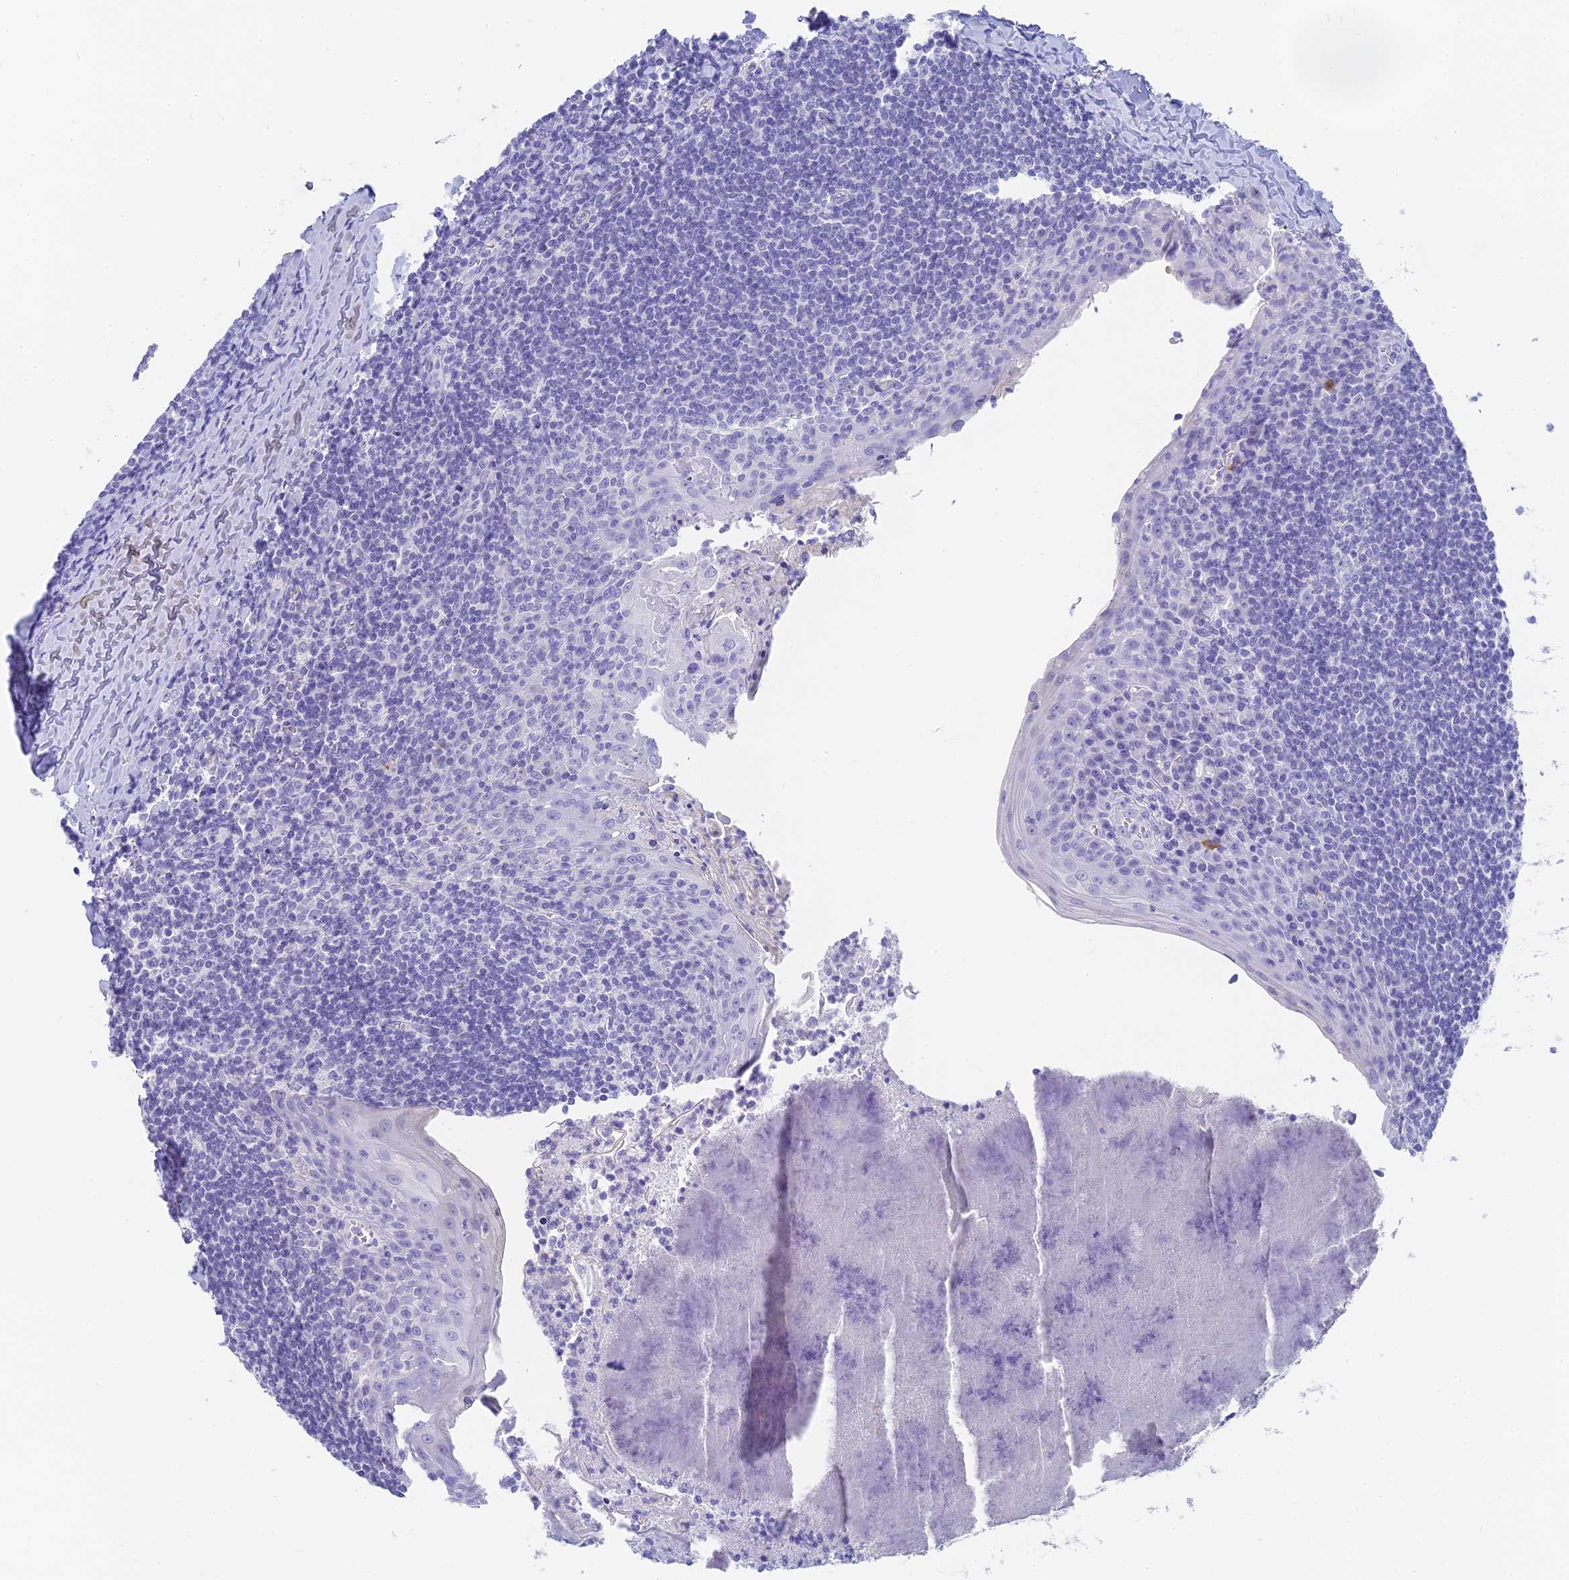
{"staining": {"intensity": "negative", "quantity": "none", "location": "none"}, "tissue": "tonsil", "cell_type": "Germinal center cells", "image_type": "normal", "snomed": [{"axis": "morphology", "description": "Normal tissue, NOS"}, {"axis": "topography", "description": "Tonsil"}], "caption": "The immunohistochemistry (IHC) histopathology image has no significant positivity in germinal center cells of tonsil. (Immunohistochemistry (ihc), brightfield microscopy, high magnification).", "gene": "SLC36A2", "patient": {"sex": "male", "age": 27}}